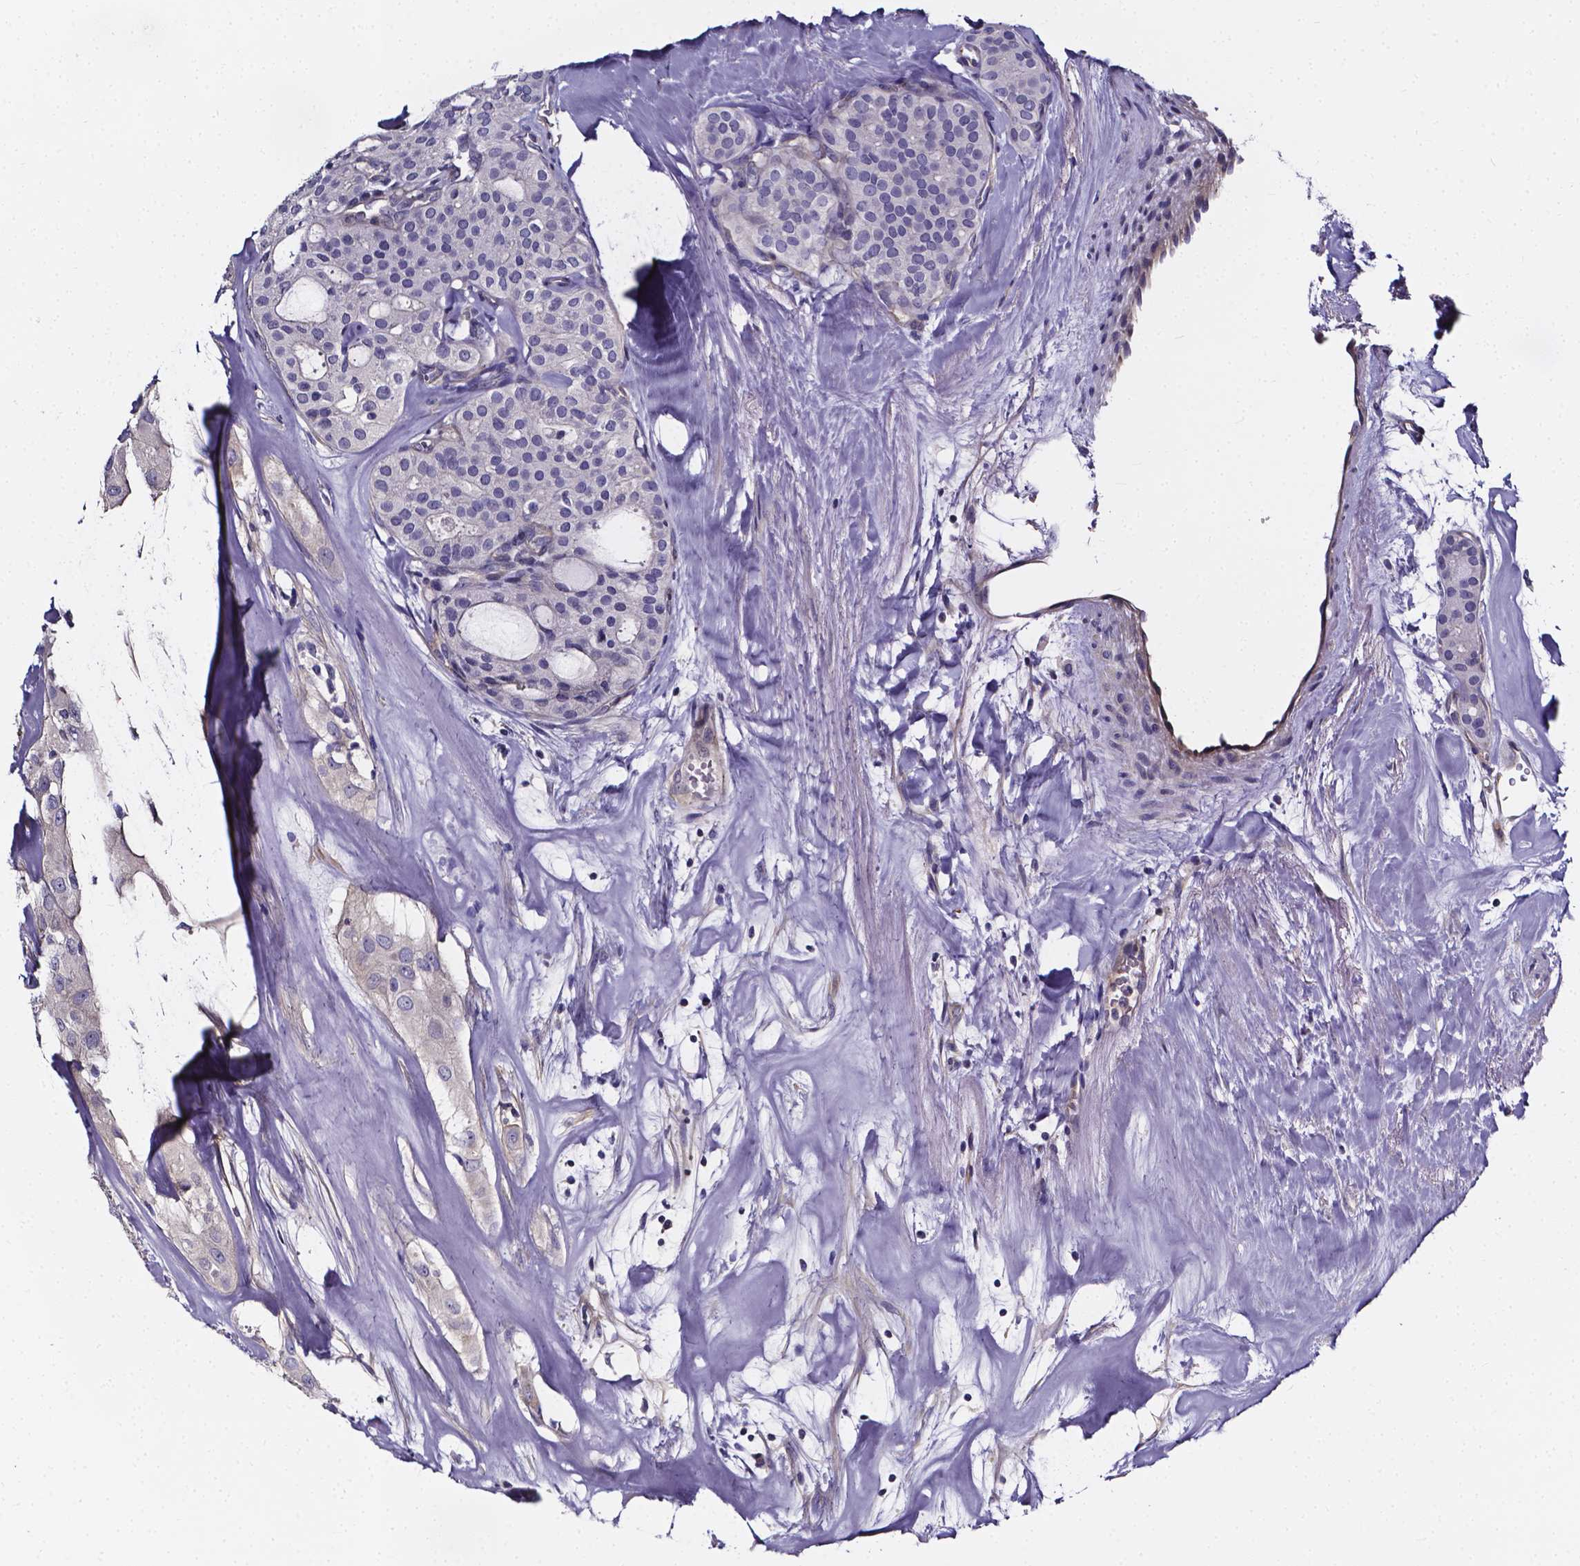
{"staining": {"intensity": "negative", "quantity": "none", "location": "none"}, "tissue": "thyroid cancer", "cell_type": "Tumor cells", "image_type": "cancer", "snomed": [{"axis": "morphology", "description": "Follicular adenoma carcinoma, NOS"}, {"axis": "topography", "description": "Thyroid gland"}], "caption": "An immunohistochemistry (IHC) image of thyroid follicular adenoma carcinoma is shown. There is no staining in tumor cells of thyroid follicular adenoma carcinoma.", "gene": "CACNG8", "patient": {"sex": "male", "age": 75}}